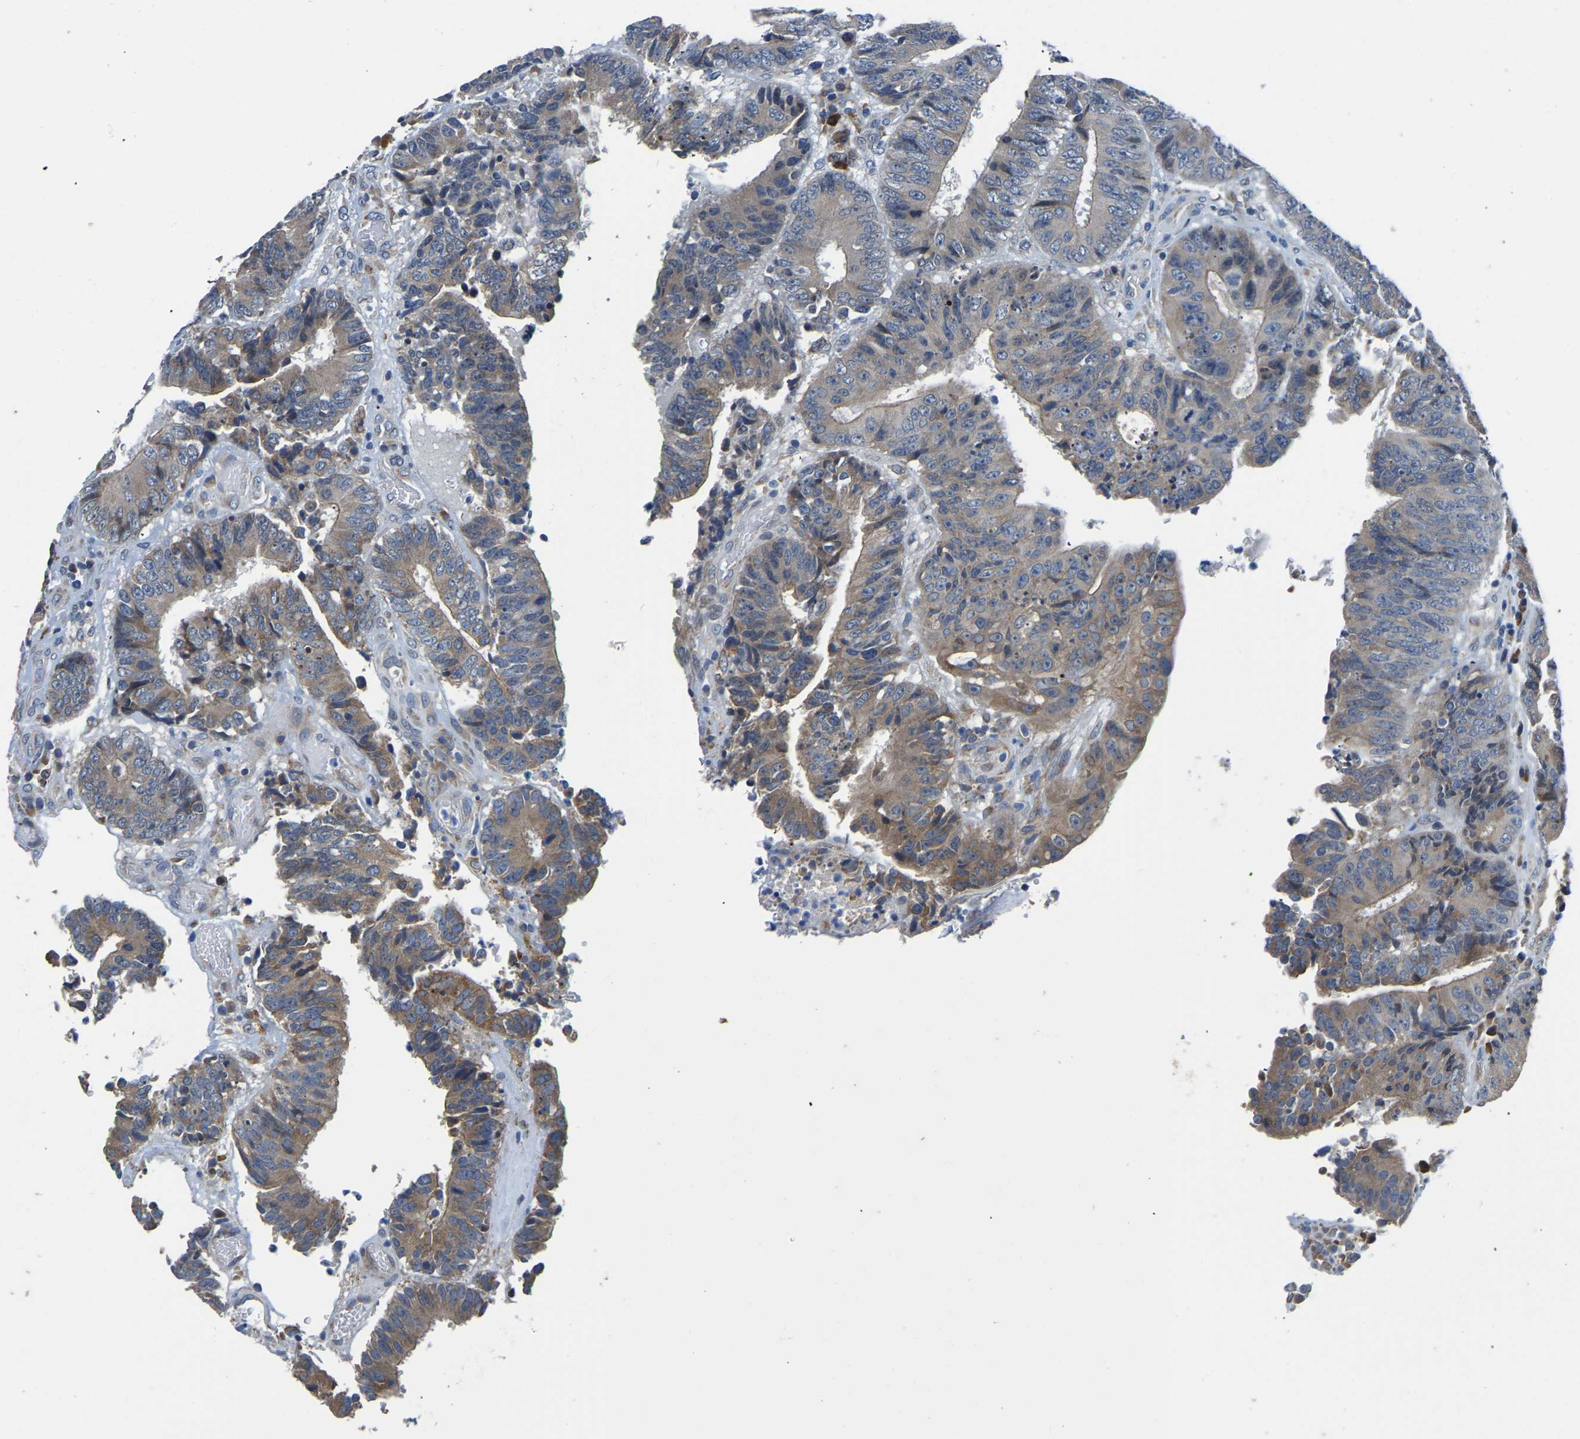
{"staining": {"intensity": "moderate", "quantity": "25%-75%", "location": "cytoplasmic/membranous"}, "tissue": "colorectal cancer", "cell_type": "Tumor cells", "image_type": "cancer", "snomed": [{"axis": "morphology", "description": "Adenocarcinoma, NOS"}, {"axis": "topography", "description": "Rectum"}], "caption": "A histopathology image showing moderate cytoplasmic/membranous positivity in approximately 25%-75% of tumor cells in adenocarcinoma (colorectal), as visualized by brown immunohistochemical staining.", "gene": "LIAS", "patient": {"sex": "male", "age": 72}}